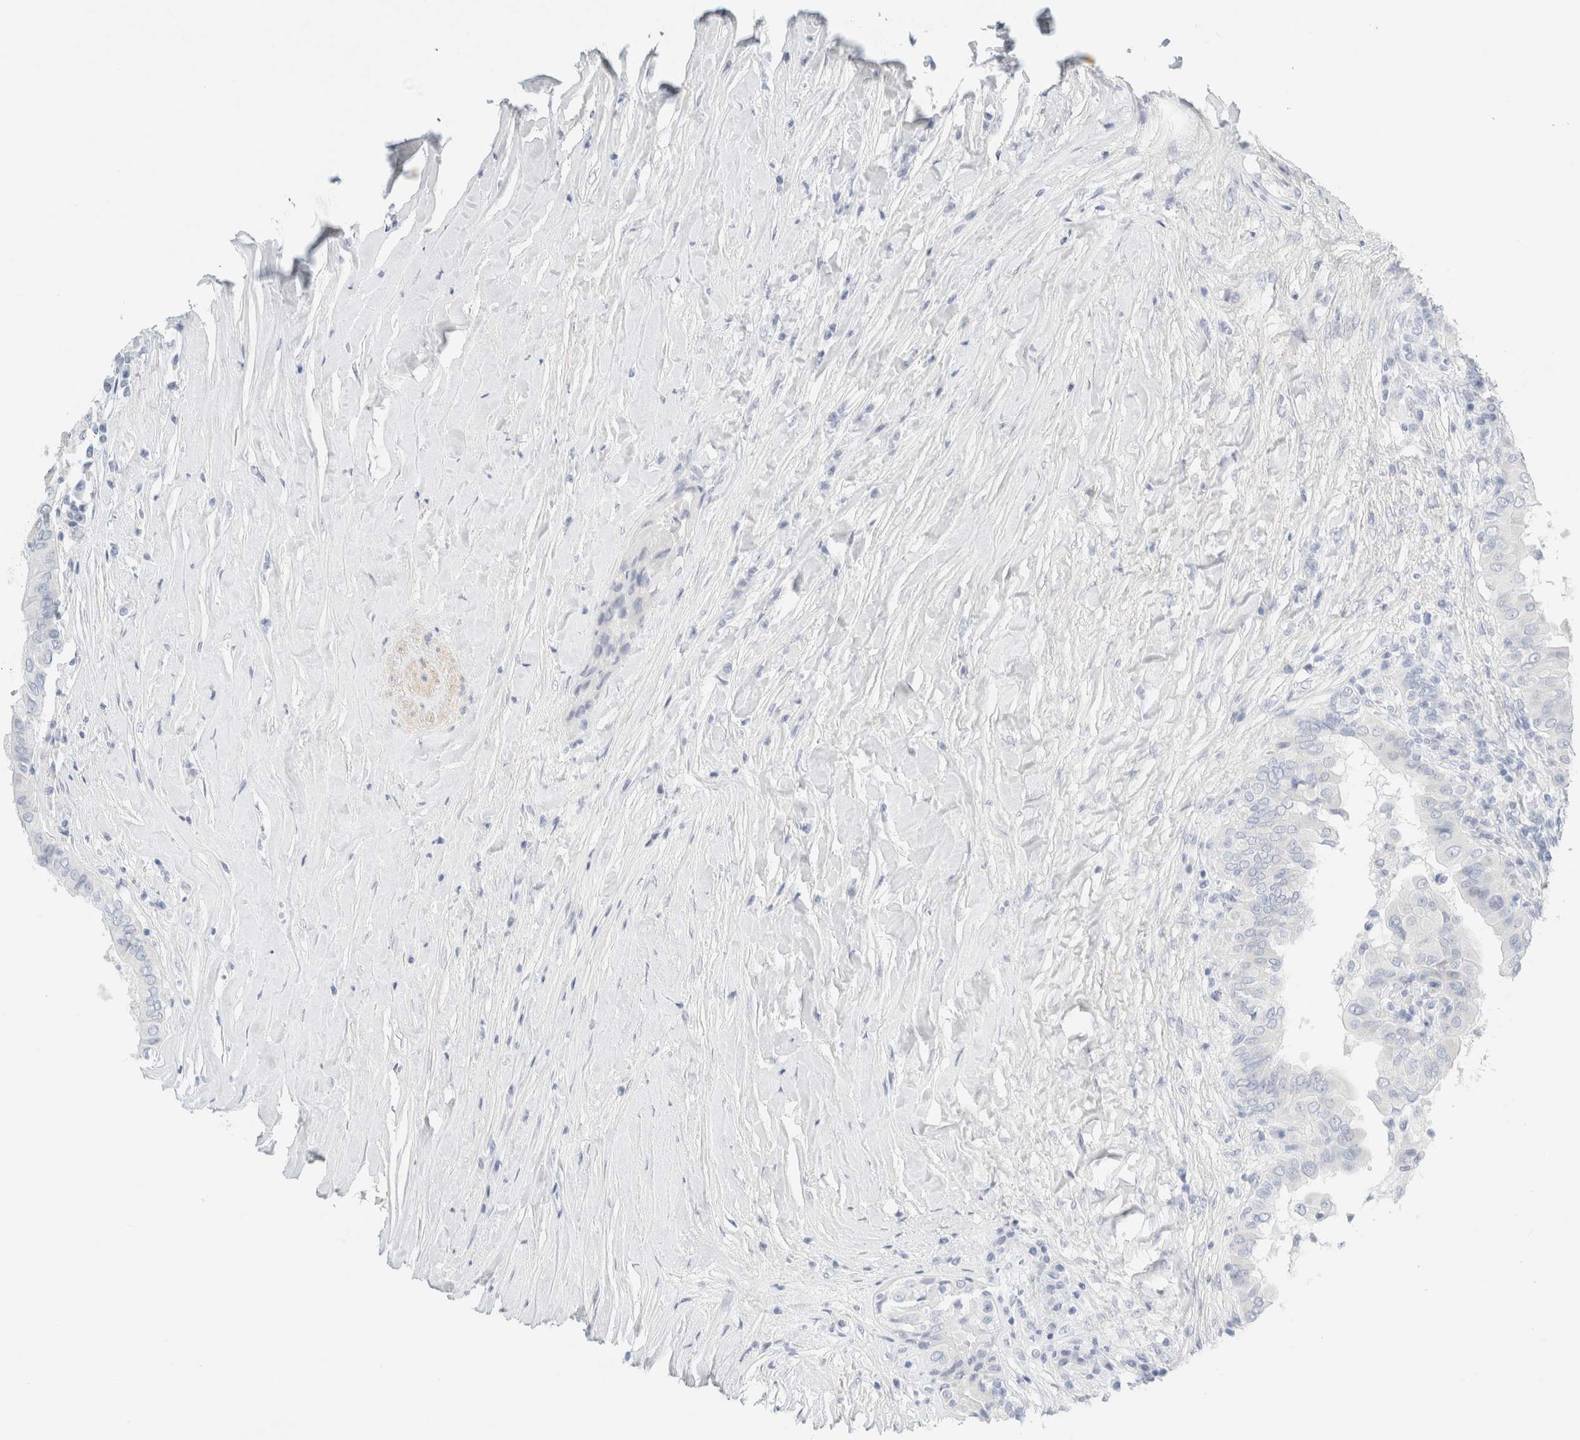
{"staining": {"intensity": "negative", "quantity": "none", "location": "none"}, "tissue": "thyroid cancer", "cell_type": "Tumor cells", "image_type": "cancer", "snomed": [{"axis": "morphology", "description": "Papillary adenocarcinoma, NOS"}, {"axis": "topography", "description": "Thyroid gland"}], "caption": "Protein analysis of thyroid cancer reveals no significant expression in tumor cells.", "gene": "DPYS", "patient": {"sex": "male", "age": 33}}